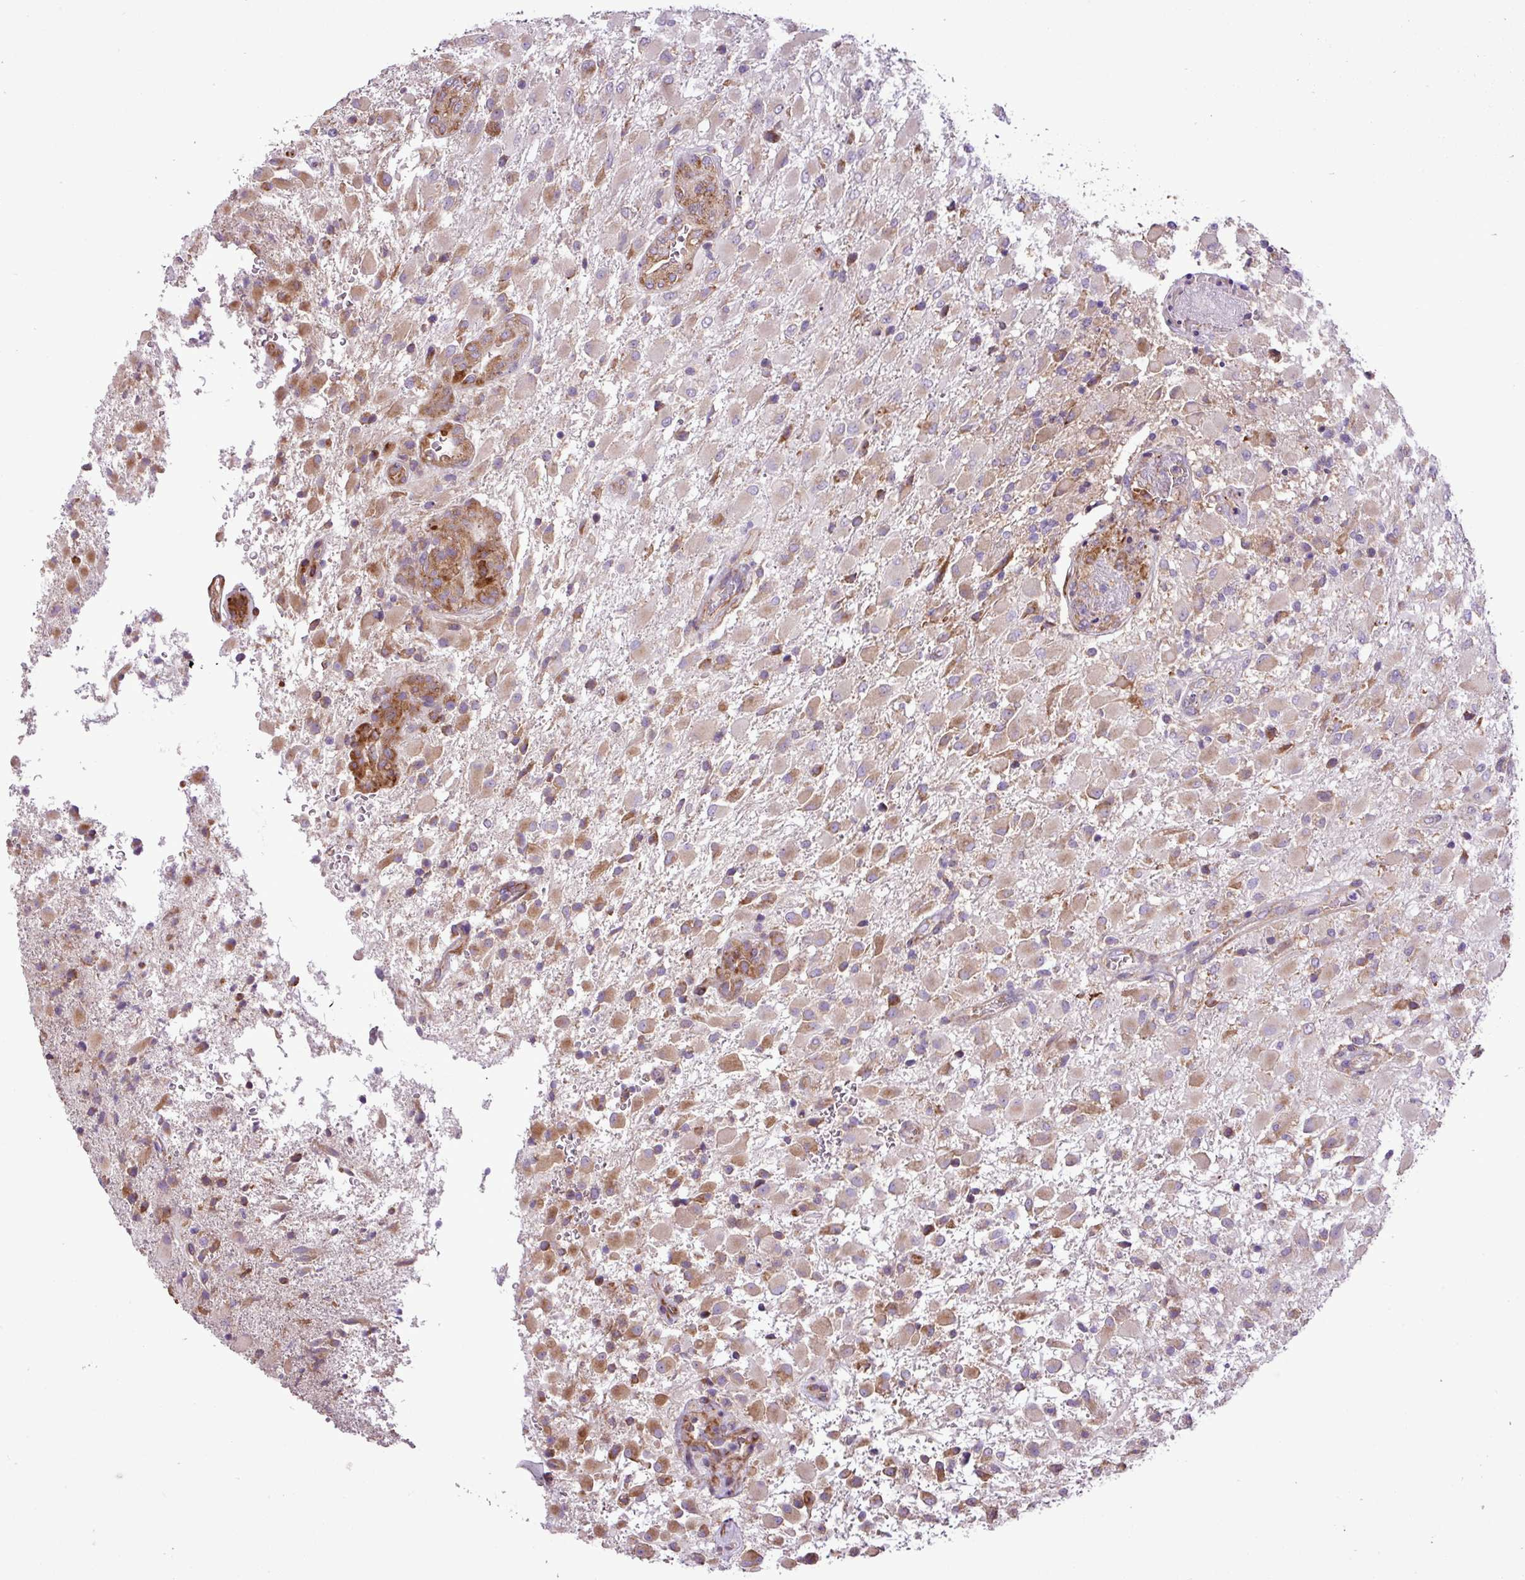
{"staining": {"intensity": "moderate", "quantity": "25%-75%", "location": "cytoplasmic/membranous"}, "tissue": "glioma", "cell_type": "Tumor cells", "image_type": "cancer", "snomed": [{"axis": "morphology", "description": "Glioma, malignant, Low grade"}, {"axis": "topography", "description": "Brain"}], "caption": "Tumor cells show medium levels of moderate cytoplasmic/membranous positivity in about 25%-75% of cells in human low-grade glioma (malignant). (DAB (3,3'-diaminobenzidine) = brown stain, brightfield microscopy at high magnification).", "gene": "RPL13", "patient": {"sex": "male", "age": 65}}